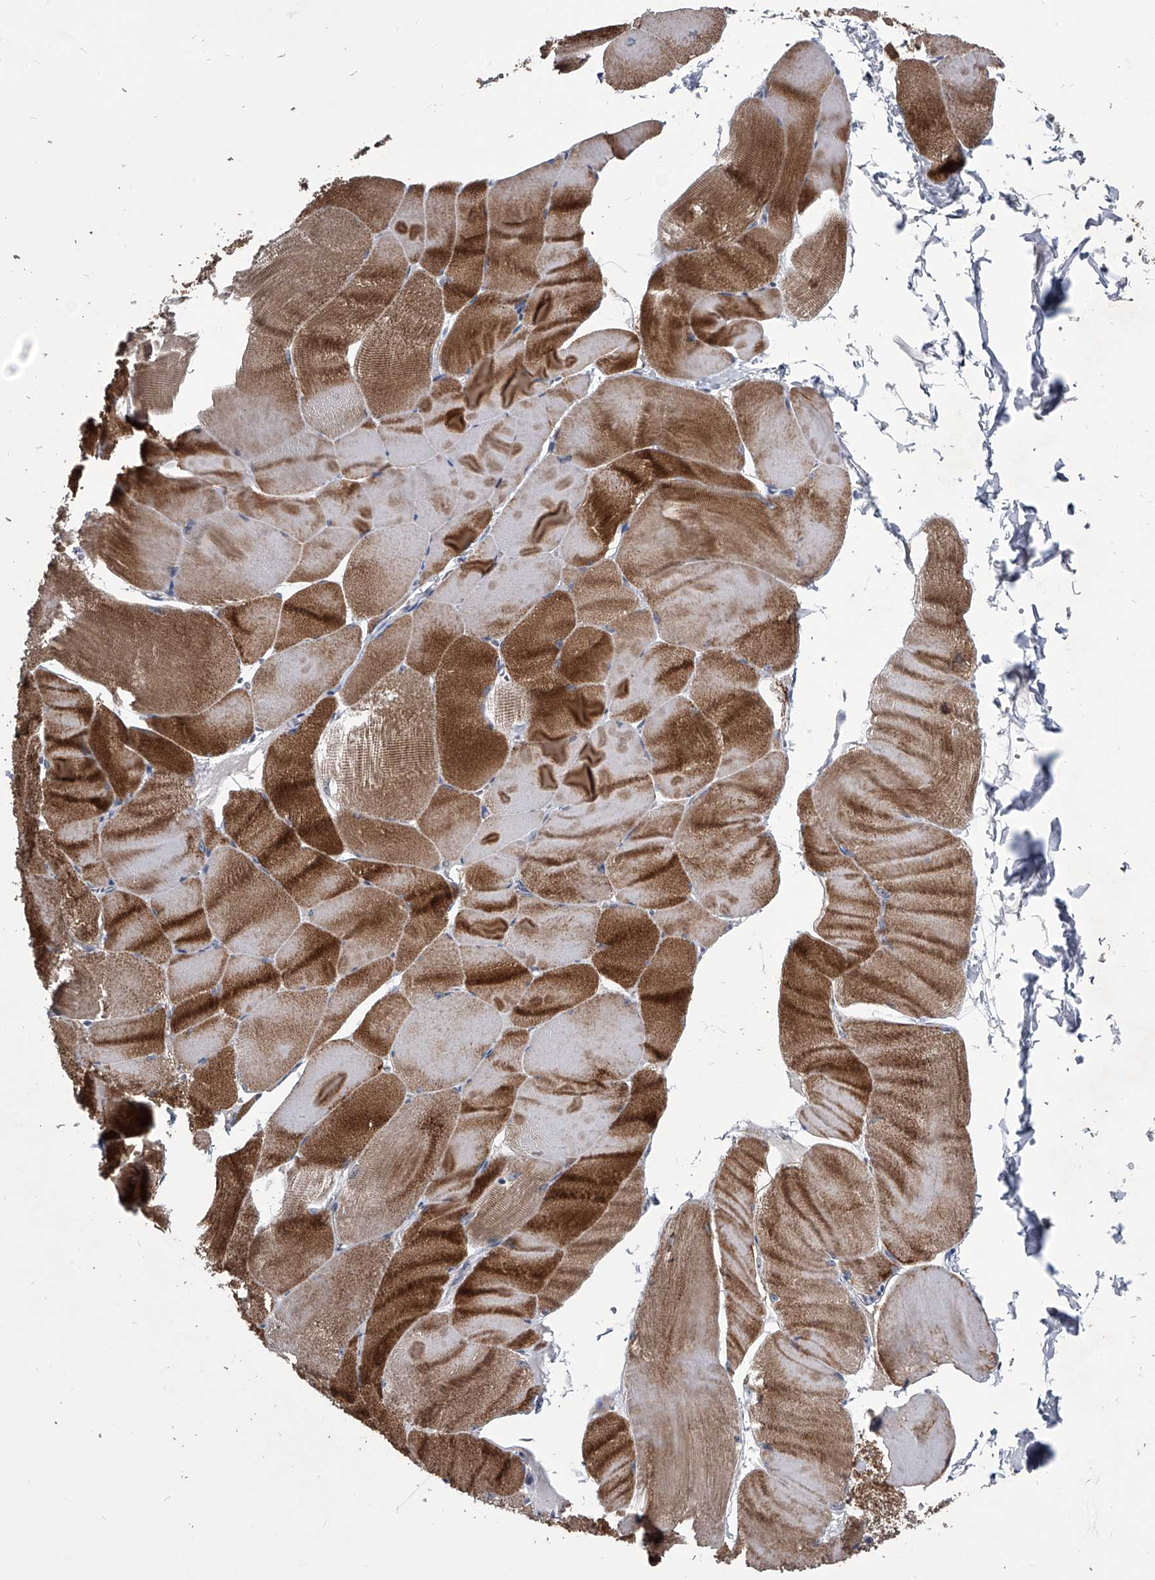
{"staining": {"intensity": "strong", "quantity": "25%-75%", "location": "cytoplasmic/membranous"}, "tissue": "skeletal muscle", "cell_type": "Myocytes", "image_type": "normal", "snomed": [{"axis": "morphology", "description": "Normal tissue, NOS"}, {"axis": "morphology", "description": "Basal cell carcinoma"}, {"axis": "topography", "description": "Skeletal muscle"}], "caption": "Normal skeletal muscle was stained to show a protein in brown. There is high levels of strong cytoplasmic/membranous positivity in approximately 25%-75% of myocytes.", "gene": "MAP4K3", "patient": {"sex": "female", "age": 64}}